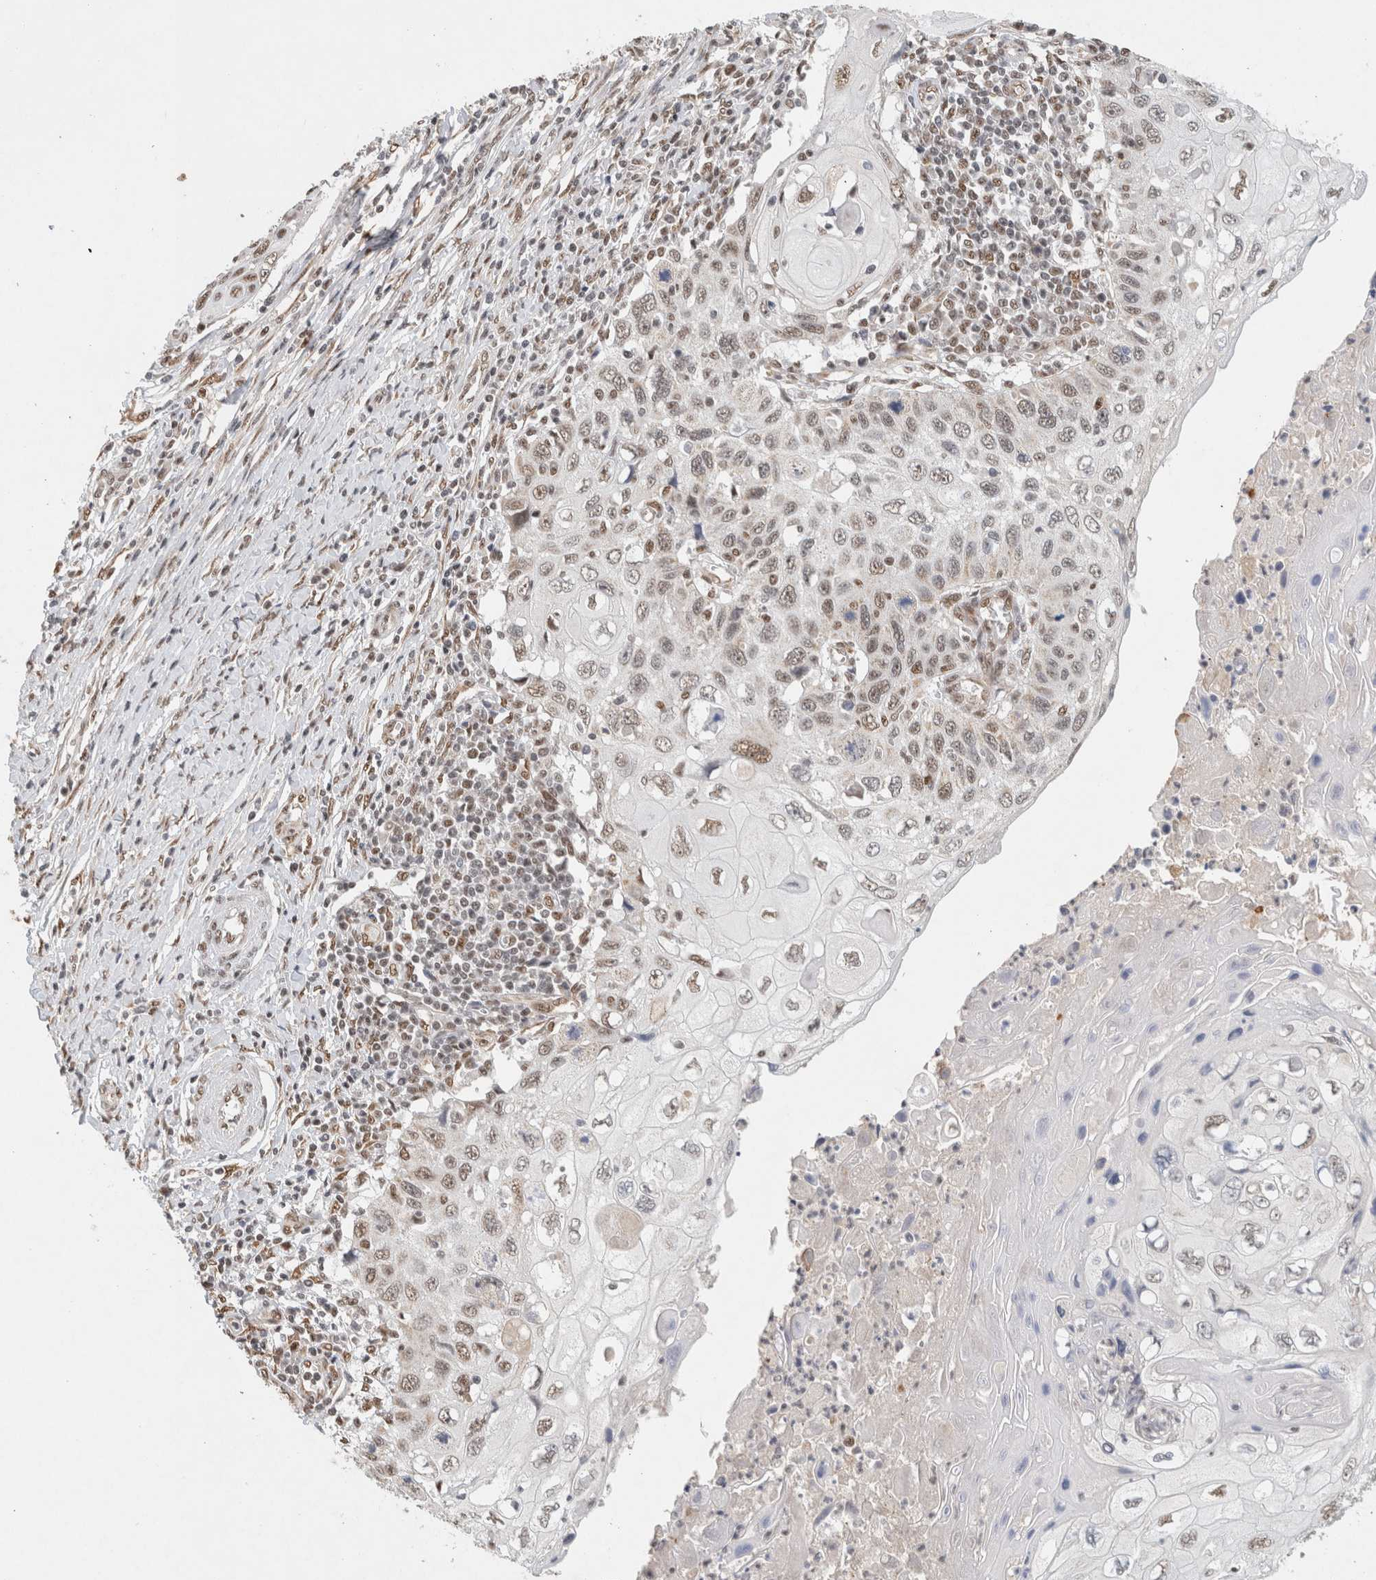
{"staining": {"intensity": "moderate", "quantity": "25%-75%", "location": "nuclear"}, "tissue": "cervical cancer", "cell_type": "Tumor cells", "image_type": "cancer", "snomed": [{"axis": "morphology", "description": "Squamous cell carcinoma, NOS"}, {"axis": "topography", "description": "Cervix"}], "caption": "This photomicrograph shows immunohistochemistry (IHC) staining of squamous cell carcinoma (cervical), with medium moderate nuclear positivity in approximately 25%-75% of tumor cells.", "gene": "DDX42", "patient": {"sex": "female", "age": 70}}